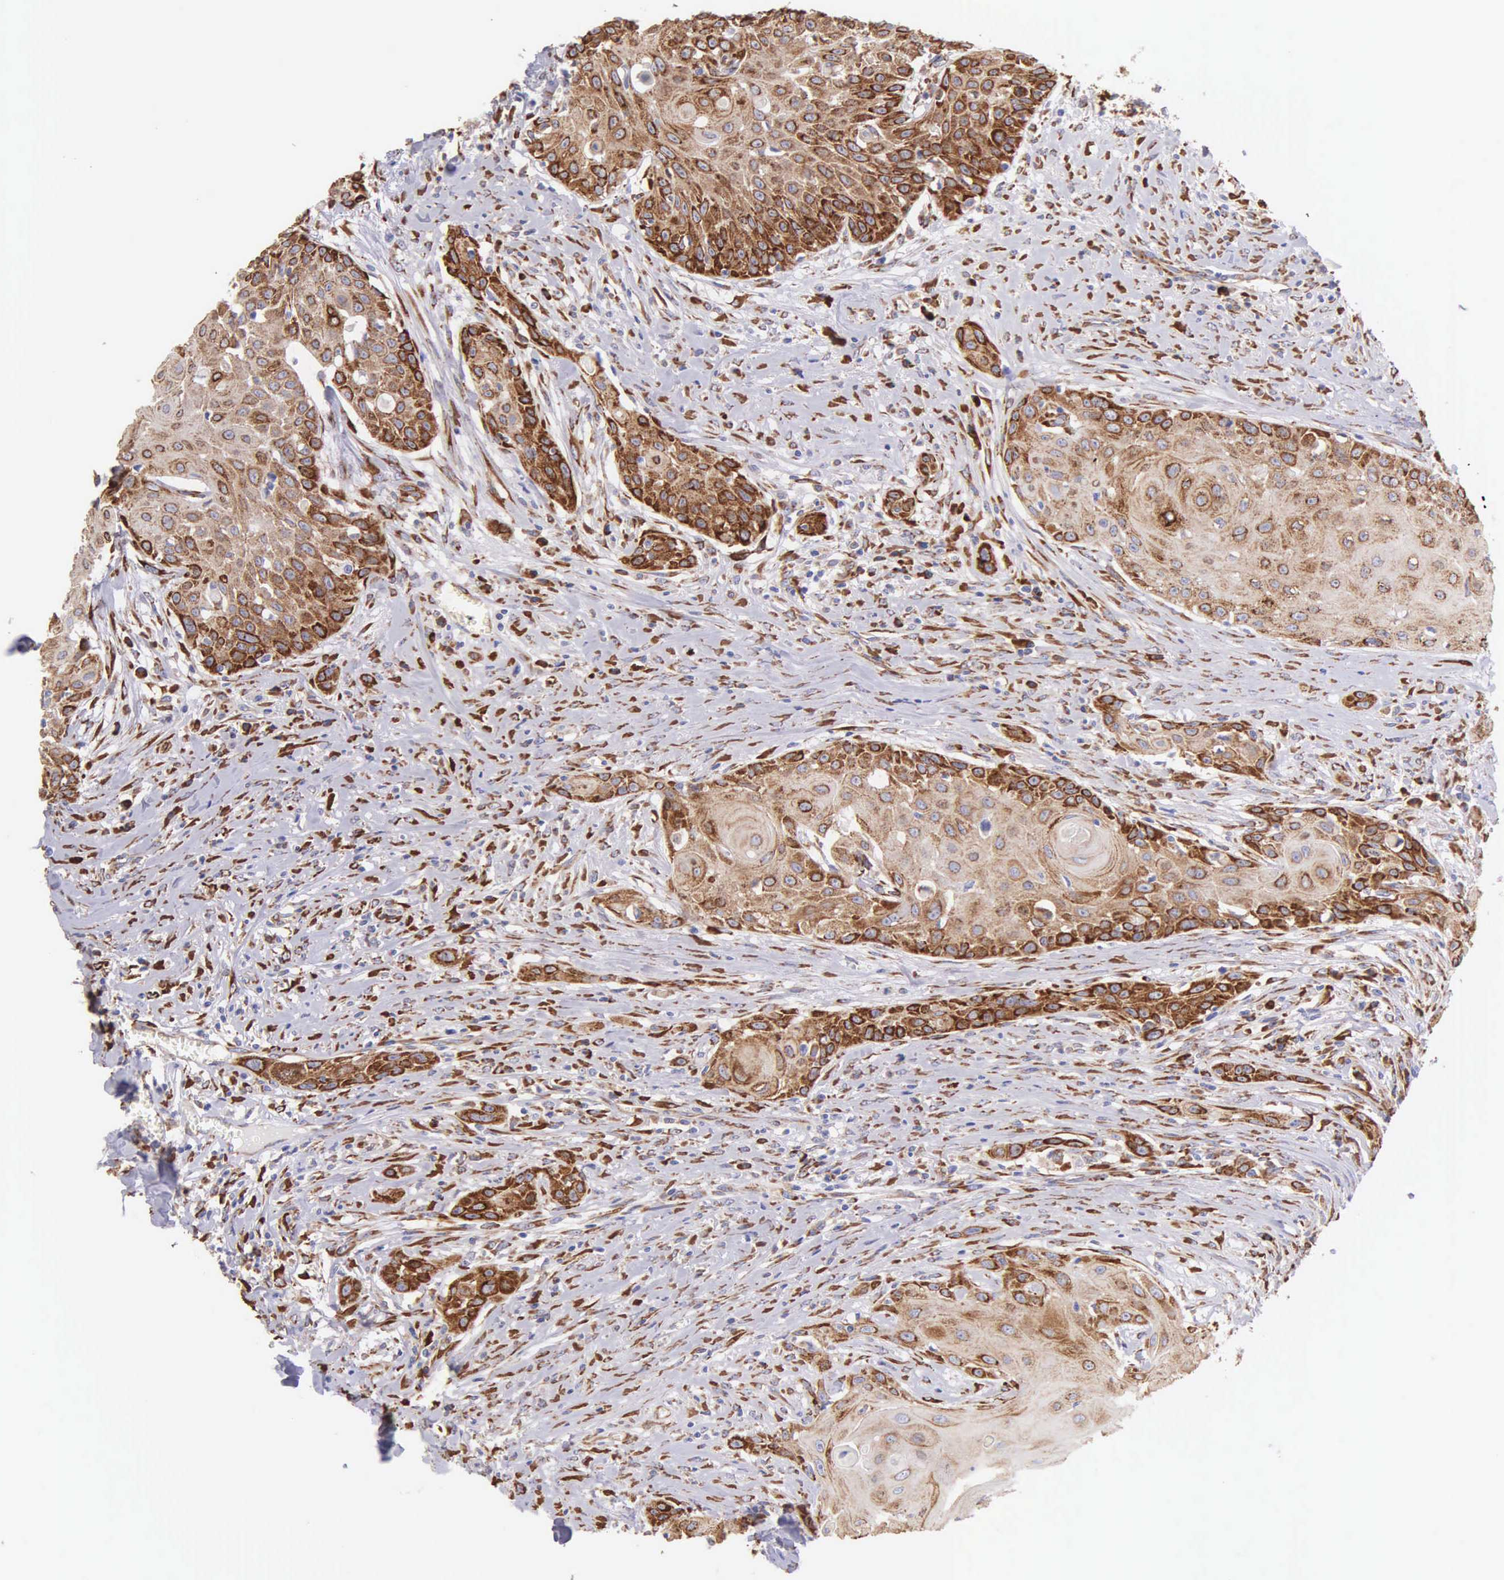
{"staining": {"intensity": "strong", "quantity": ">75%", "location": "cytoplasmic/membranous"}, "tissue": "head and neck cancer", "cell_type": "Tumor cells", "image_type": "cancer", "snomed": [{"axis": "morphology", "description": "Squamous cell carcinoma, NOS"}, {"axis": "morphology", "description": "Squamous cell carcinoma, metastatic, NOS"}, {"axis": "topography", "description": "Lymph node"}, {"axis": "topography", "description": "Salivary gland"}, {"axis": "topography", "description": "Head-Neck"}], "caption": "Protein staining exhibits strong cytoplasmic/membranous expression in about >75% of tumor cells in head and neck cancer.", "gene": "CKAP4", "patient": {"sex": "female", "age": 74}}